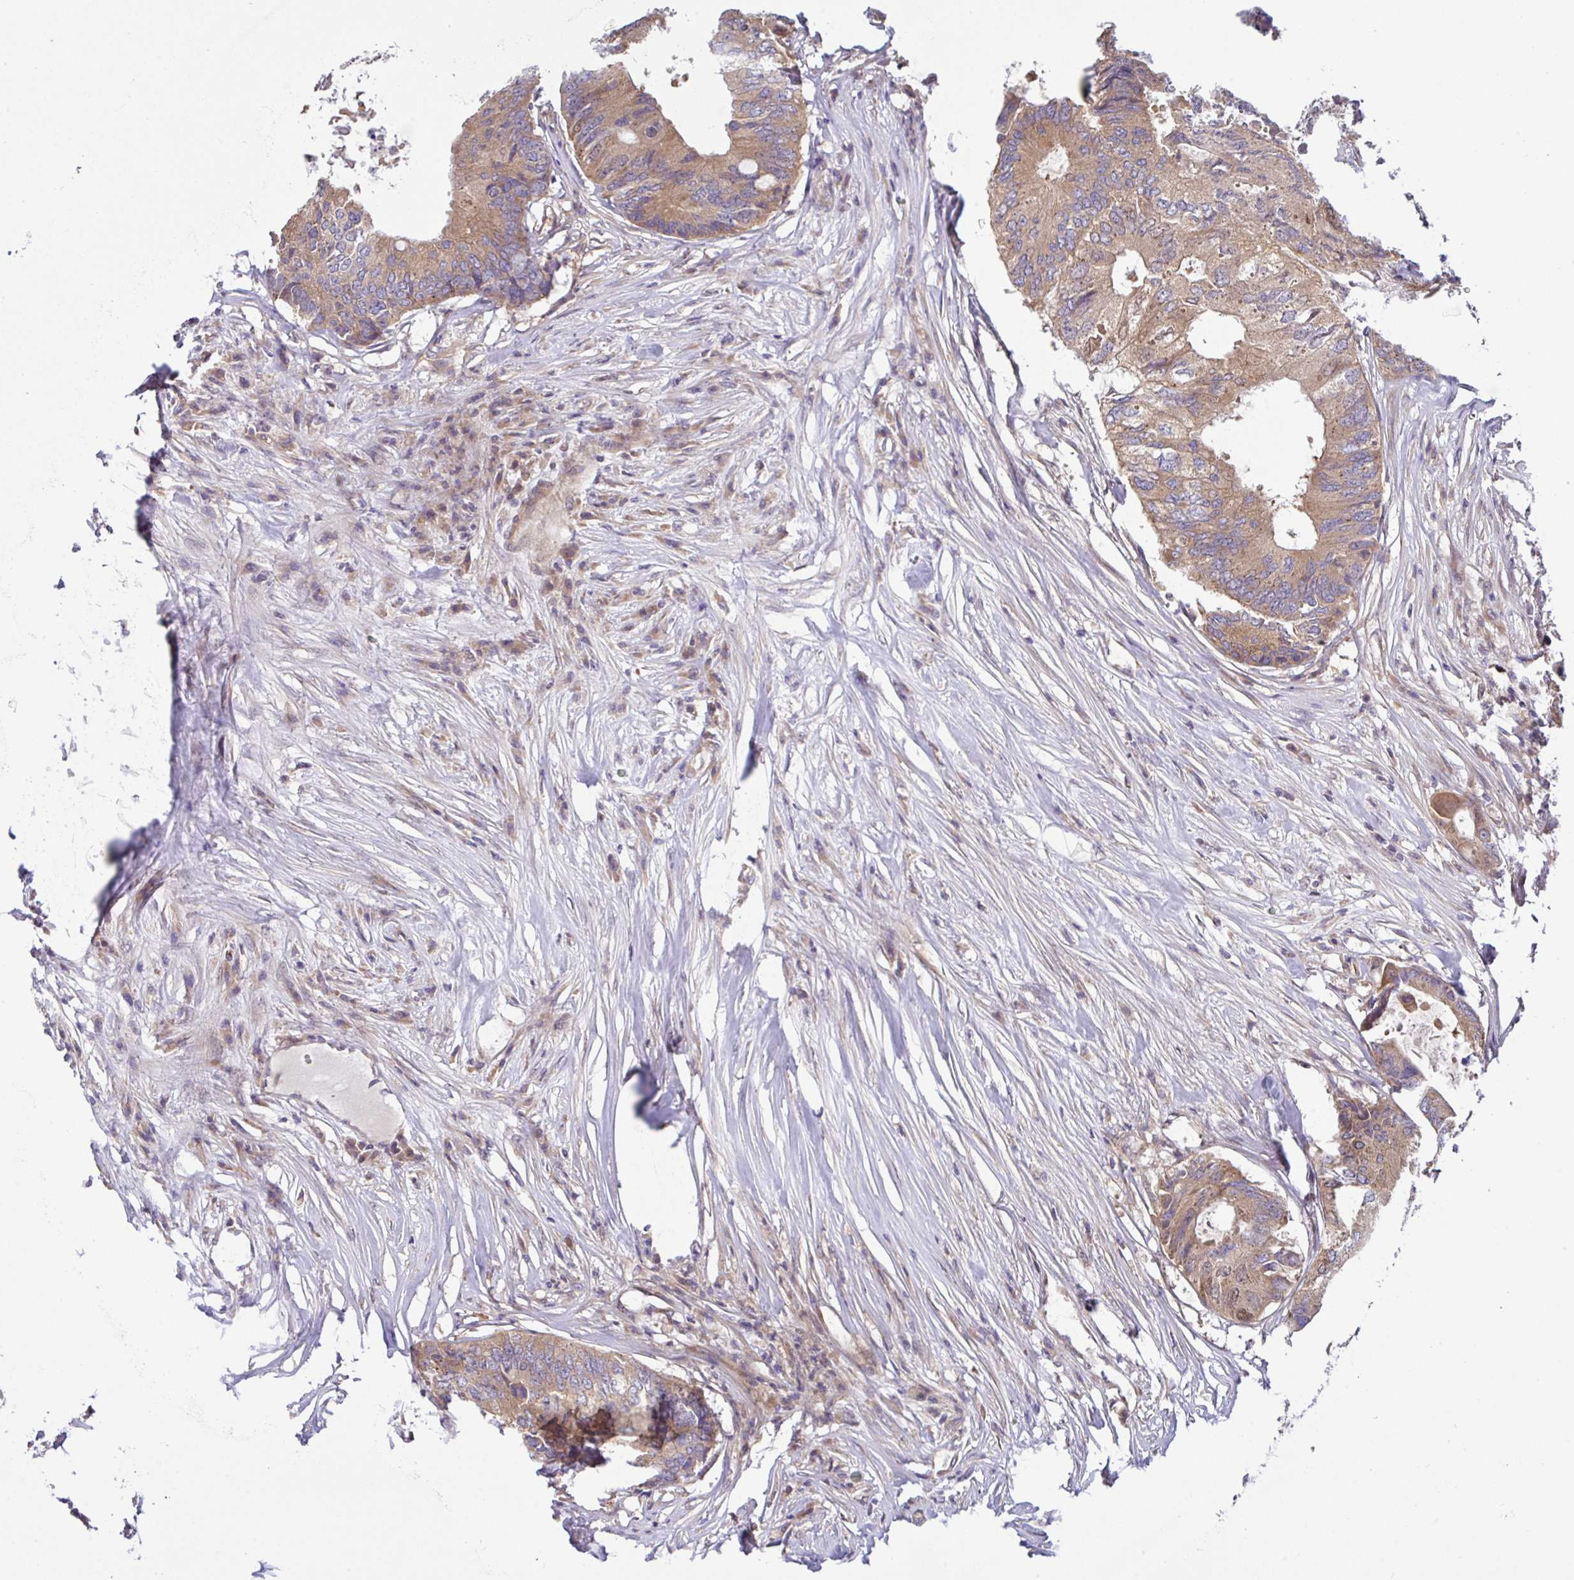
{"staining": {"intensity": "moderate", "quantity": ">75%", "location": "cytoplasmic/membranous"}, "tissue": "colorectal cancer", "cell_type": "Tumor cells", "image_type": "cancer", "snomed": [{"axis": "morphology", "description": "Adenocarcinoma, NOS"}, {"axis": "topography", "description": "Colon"}], "caption": "Colorectal adenocarcinoma stained for a protein (brown) exhibits moderate cytoplasmic/membranous positive staining in about >75% of tumor cells.", "gene": "UBE4A", "patient": {"sex": "male", "age": 71}}